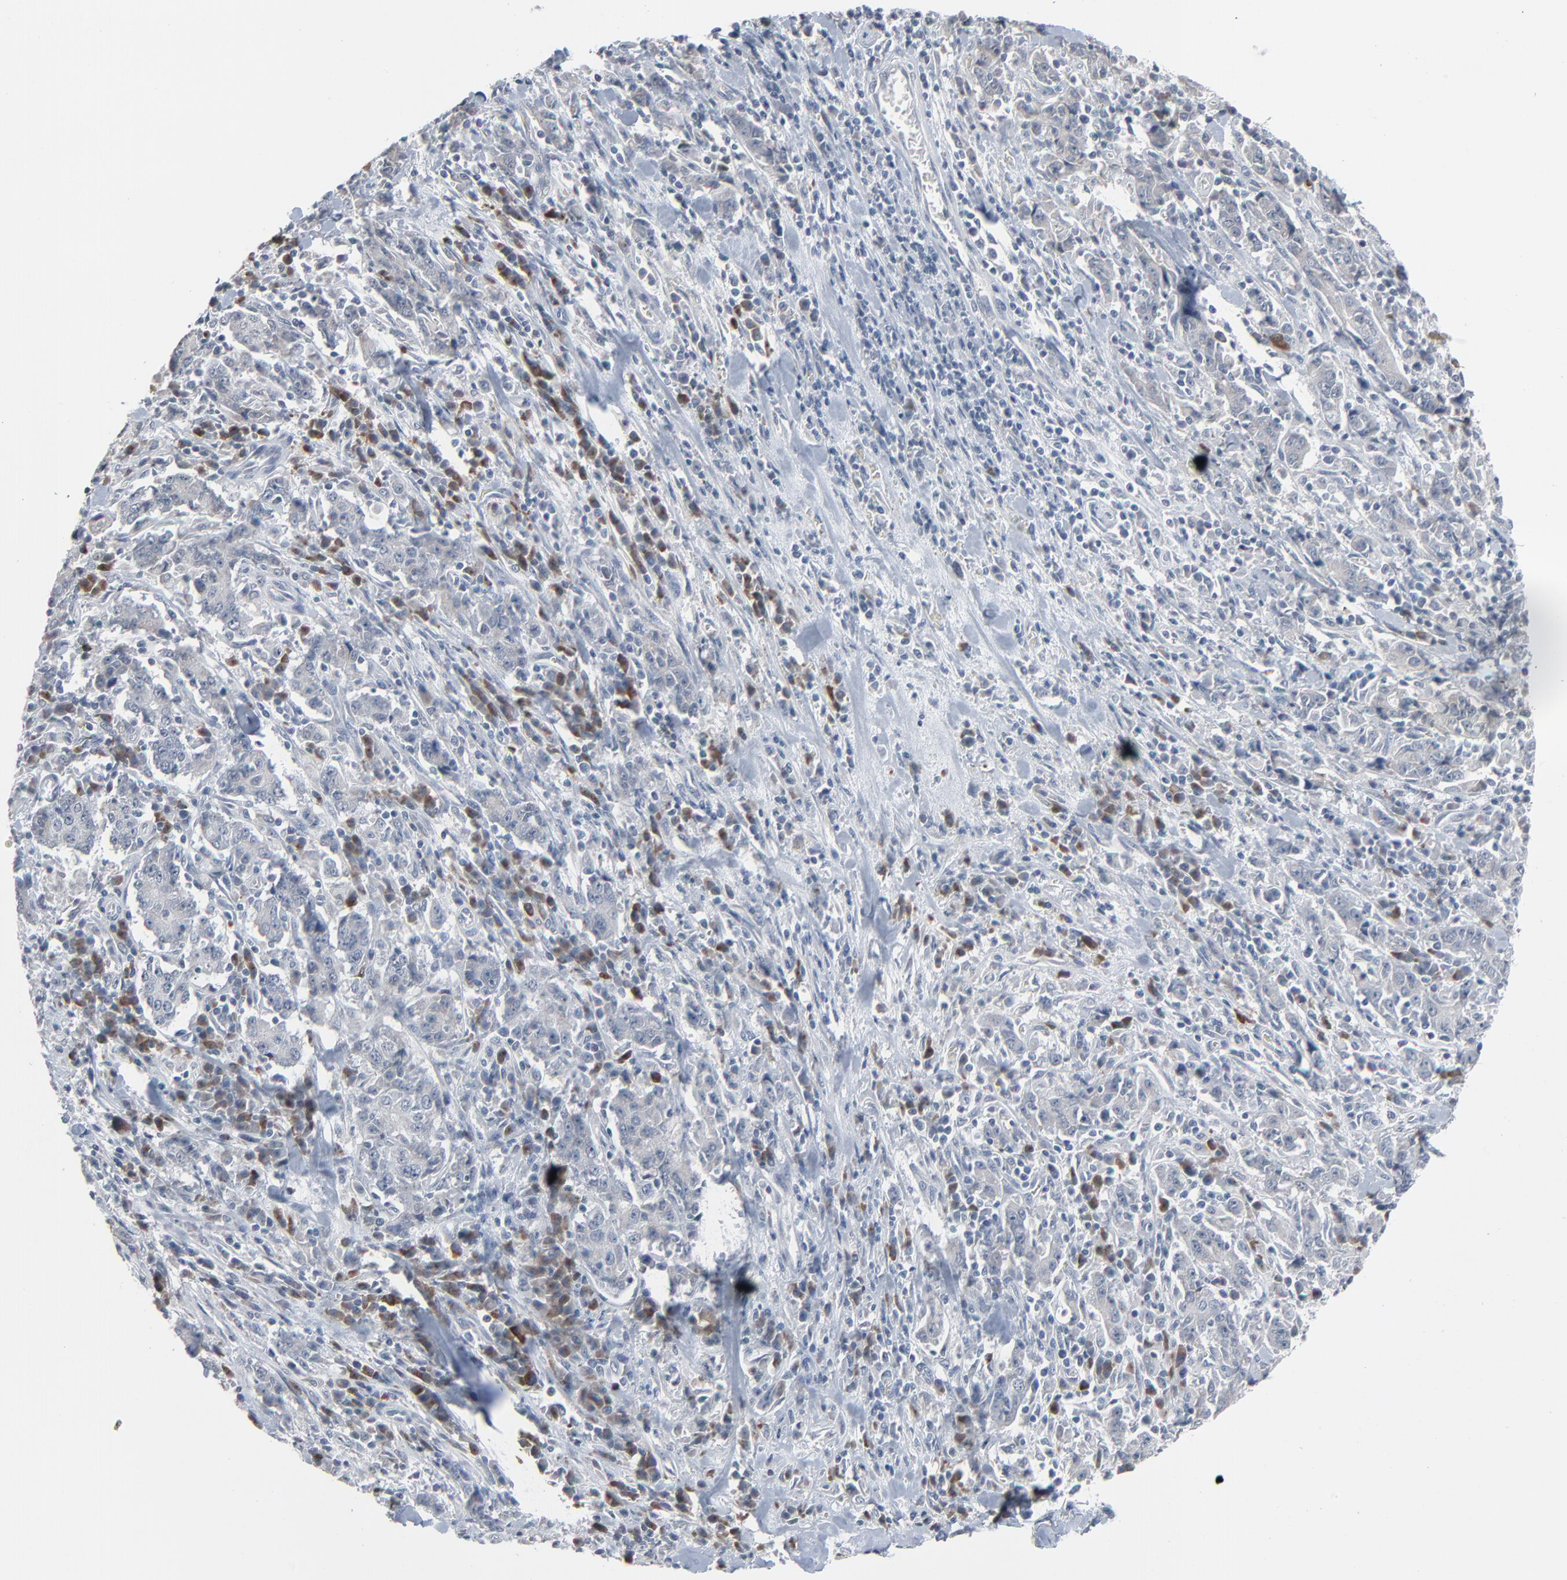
{"staining": {"intensity": "moderate", "quantity": "<25%", "location": "cytoplasmic/membranous"}, "tissue": "stomach cancer", "cell_type": "Tumor cells", "image_type": "cancer", "snomed": [{"axis": "morphology", "description": "Normal tissue, NOS"}, {"axis": "morphology", "description": "Adenocarcinoma, NOS"}, {"axis": "topography", "description": "Stomach, upper"}, {"axis": "topography", "description": "Stomach"}], "caption": "Immunohistochemical staining of stomach cancer displays low levels of moderate cytoplasmic/membranous positivity in approximately <25% of tumor cells.", "gene": "SAGE1", "patient": {"sex": "male", "age": 59}}